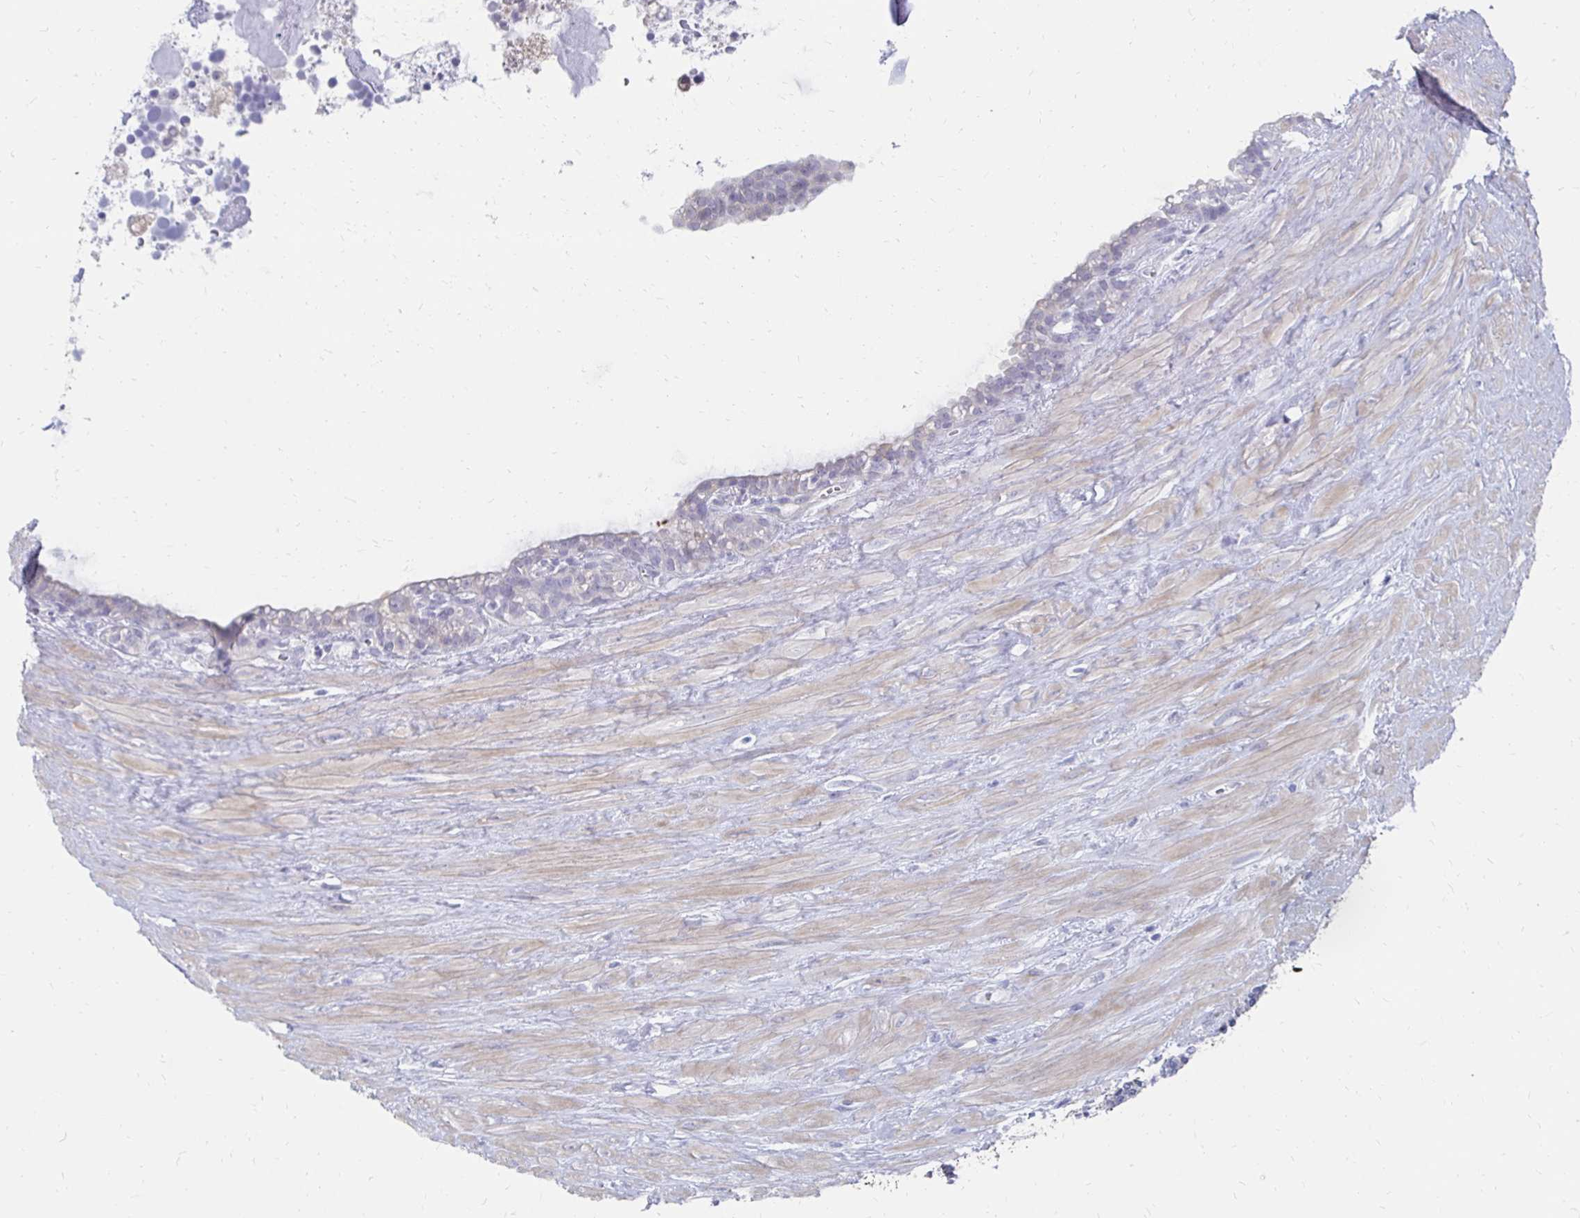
{"staining": {"intensity": "negative", "quantity": "none", "location": "none"}, "tissue": "seminal vesicle", "cell_type": "Glandular cells", "image_type": "normal", "snomed": [{"axis": "morphology", "description": "Normal tissue, NOS"}, {"axis": "topography", "description": "Seminal veicle"}], "caption": "Benign seminal vesicle was stained to show a protein in brown. There is no significant expression in glandular cells. Brightfield microscopy of IHC stained with DAB (brown) and hematoxylin (blue), captured at high magnification.", "gene": "SYCP3", "patient": {"sex": "male", "age": 76}}